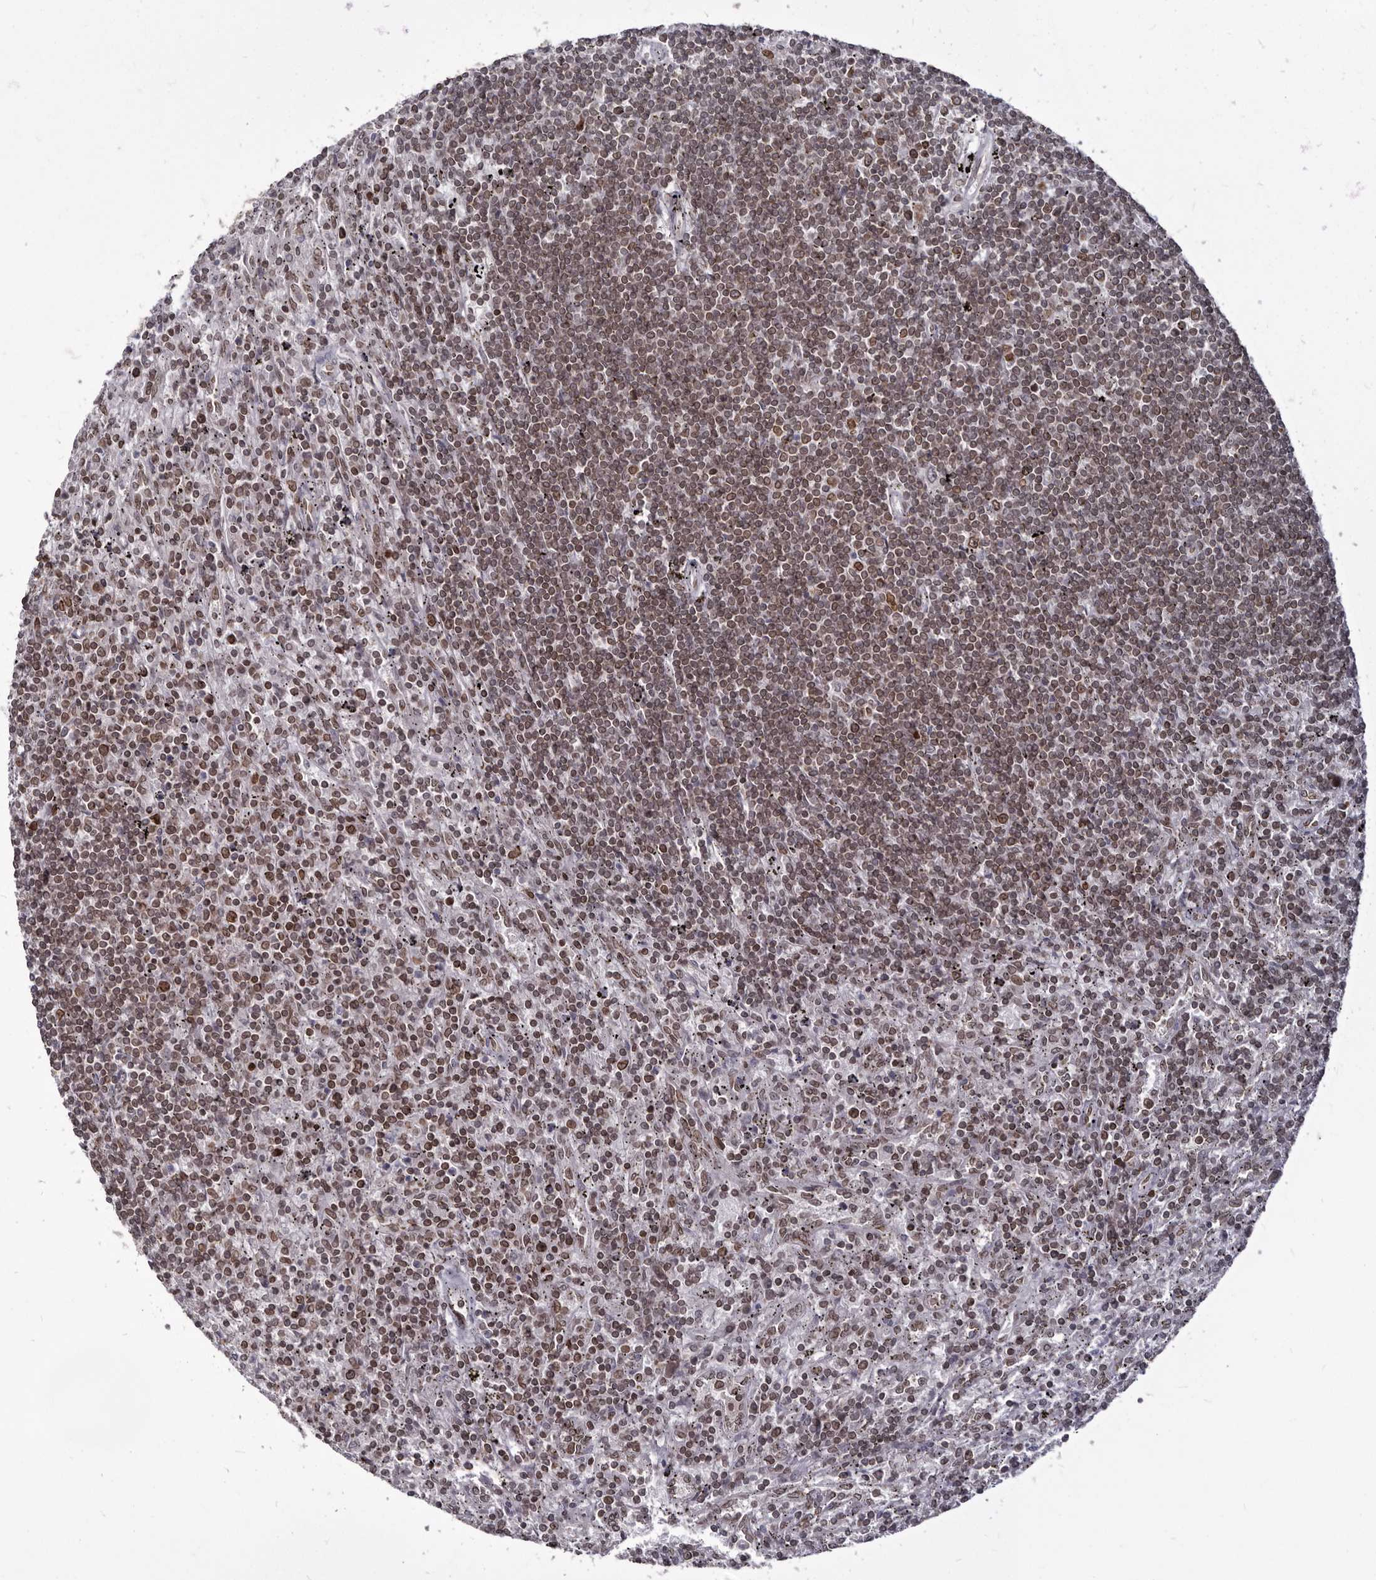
{"staining": {"intensity": "moderate", "quantity": ">75%", "location": "cytoplasmic/membranous,nuclear"}, "tissue": "lymphoma", "cell_type": "Tumor cells", "image_type": "cancer", "snomed": [{"axis": "morphology", "description": "Malignant lymphoma, non-Hodgkin's type, Low grade"}, {"axis": "topography", "description": "Spleen"}], "caption": "Protein staining of lymphoma tissue displays moderate cytoplasmic/membranous and nuclear staining in approximately >75% of tumor cells.", "gene": "NUP153", "patient": {"sex": "male", "age": 76}}